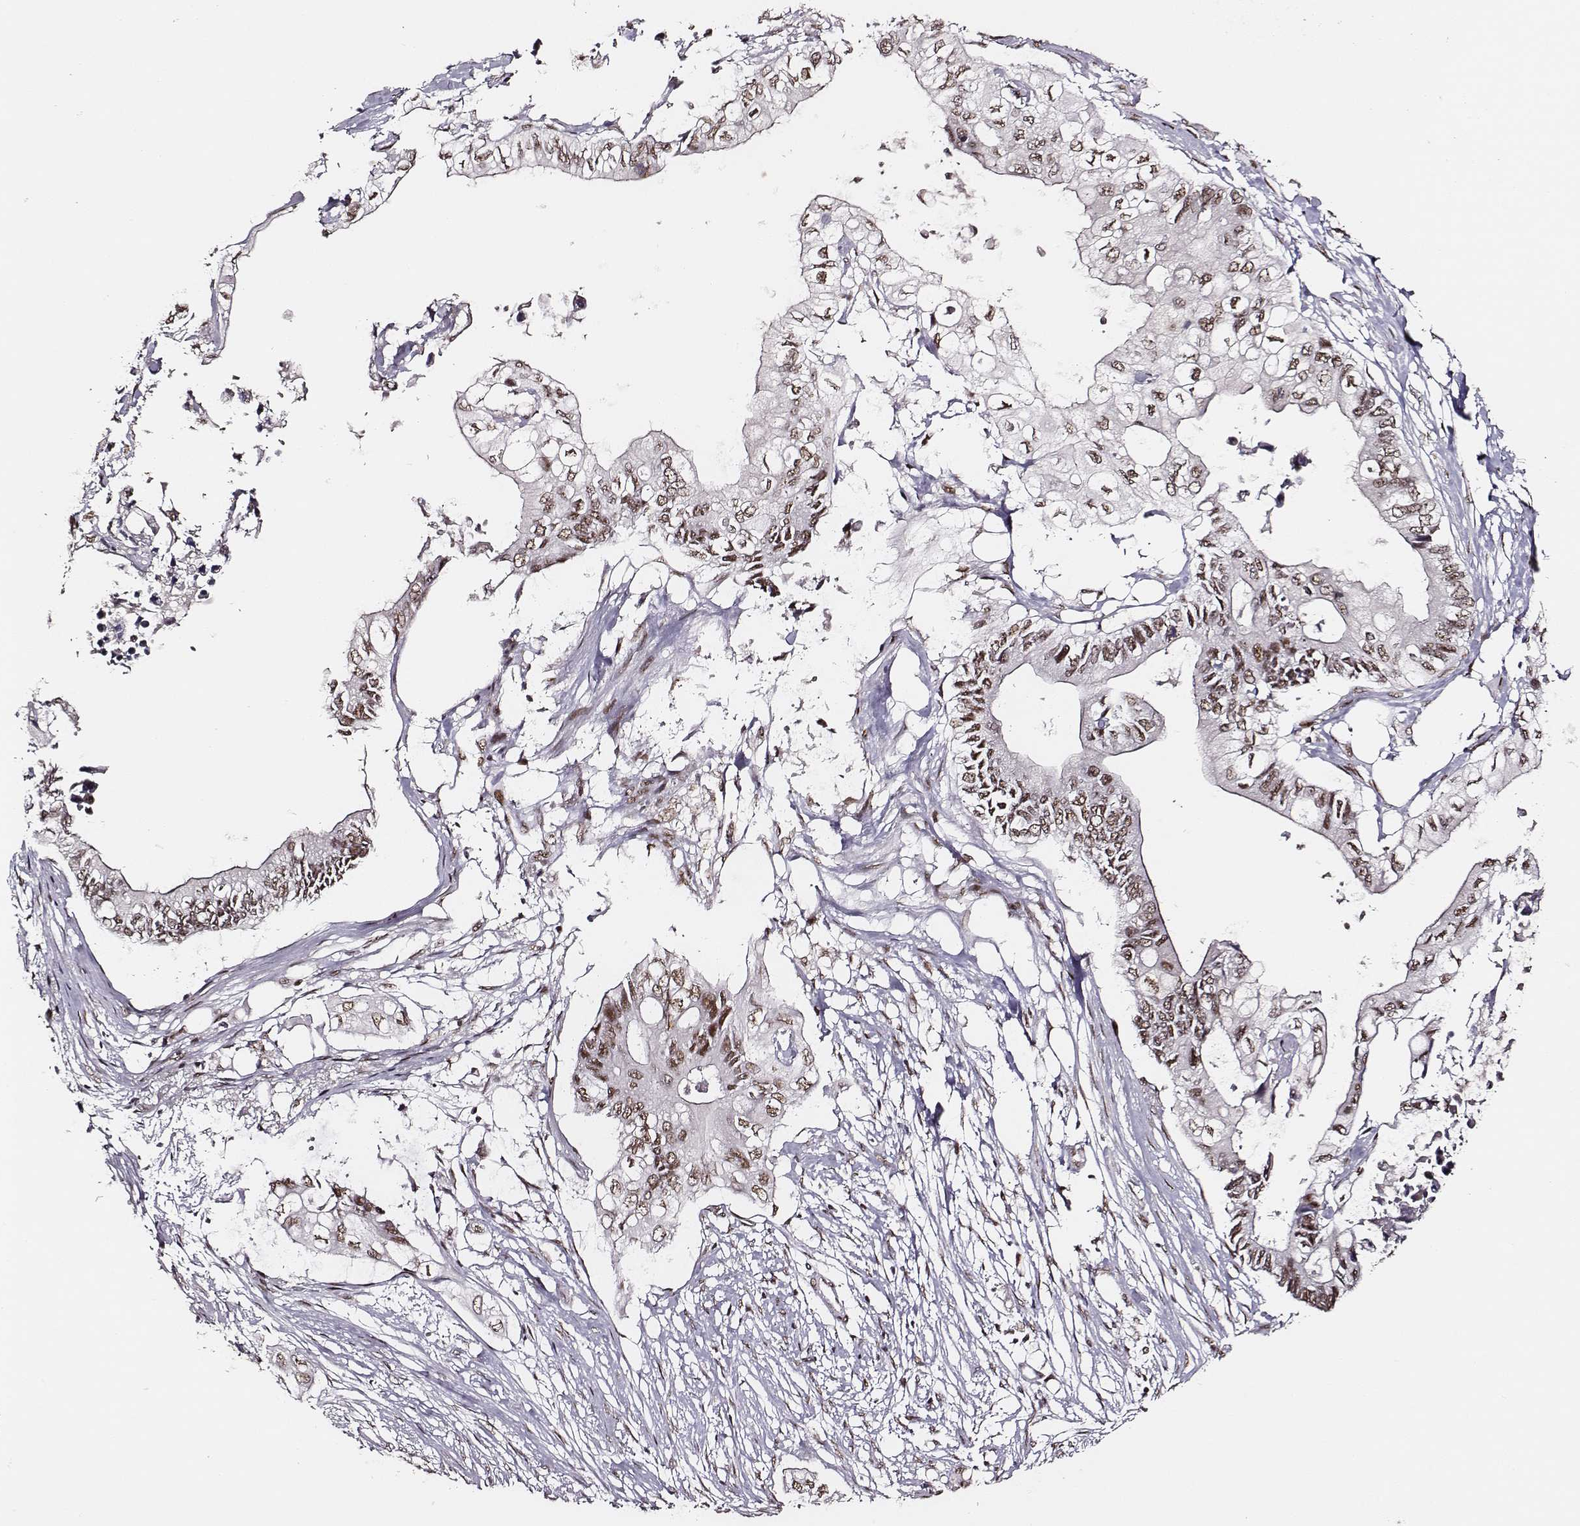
{"staining": {"intensity": "moderate", "quantity": ">75%", "location": "nuclear"}, "tissue": "pancreatic cancer", "cell_type": "Tumor cells", "image_type": "cancer", "snomed": [{"axis": "morphology", "description": "Adenocarcinoma, NOS"}, {"axis": "topography", "description": "Pancreas"}], "caption": "Pancreatic adenocarcinoma was stained to show a protein in brown. There is medium levels of moderate nuclear positivity in approximately >75% of tumor cells.", "gene": "PPARA", "patient": {"sex": "female", "age": 63}}